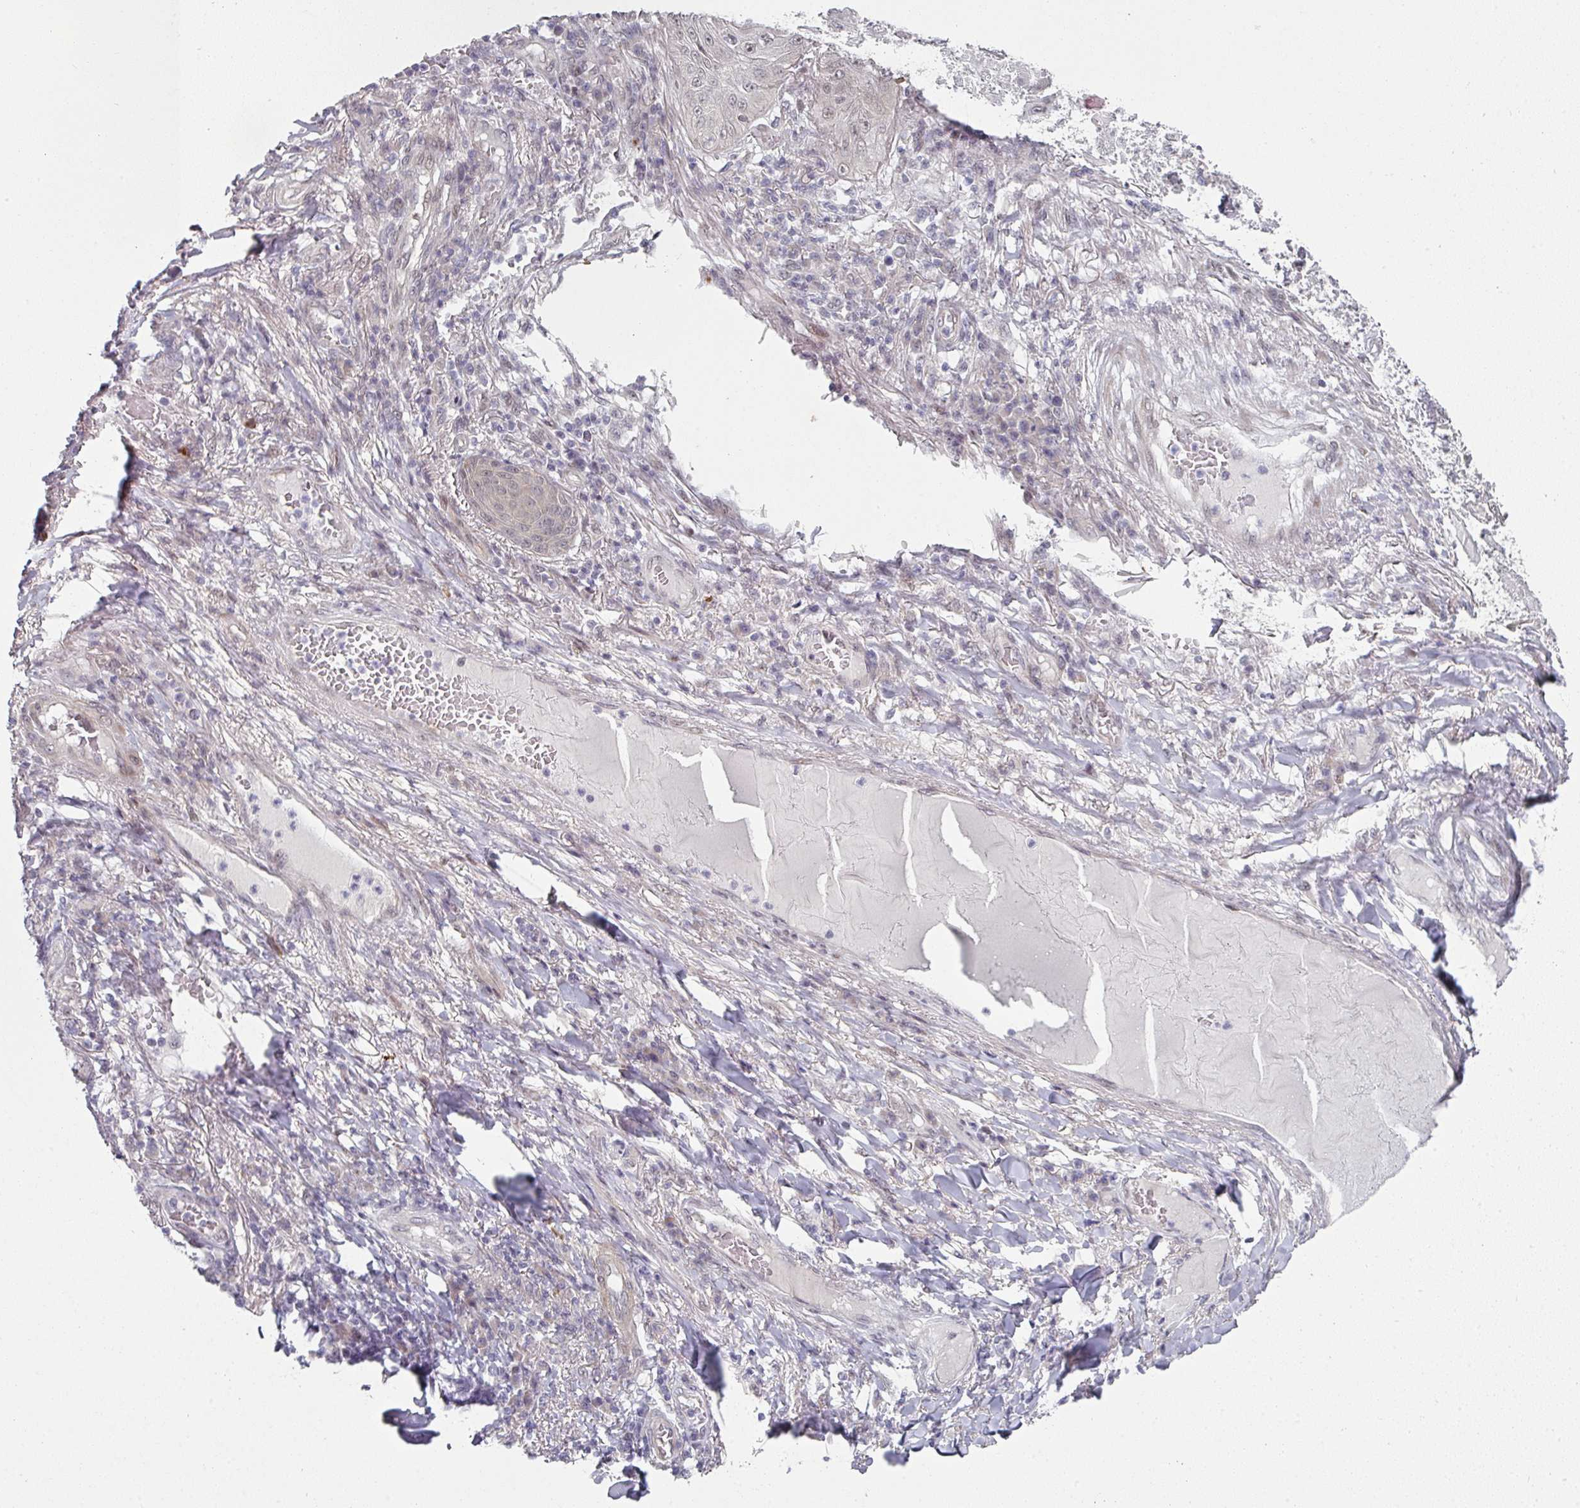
{"staining": {"intensity": "negative", "quantity": "none", "location": "none"}, "tissue": "skin cancer", "cell_type": "Tumor cells", "image_type": "cancer", "snomed": [{"axis": "morphology", "description": "Squamous cell carcinoma, NOS"}, {"axis": "topography", "description": "Skin"}], "caption": "High magnification brightfield microscopy of skin squamous cell carcinoma stained with DAB (brown) and counterstained with hematoxylin (blue): tumor cells show no significant positivity.", "gene": "TMCC1", "patient": {"sex": "male", "age": 70}}